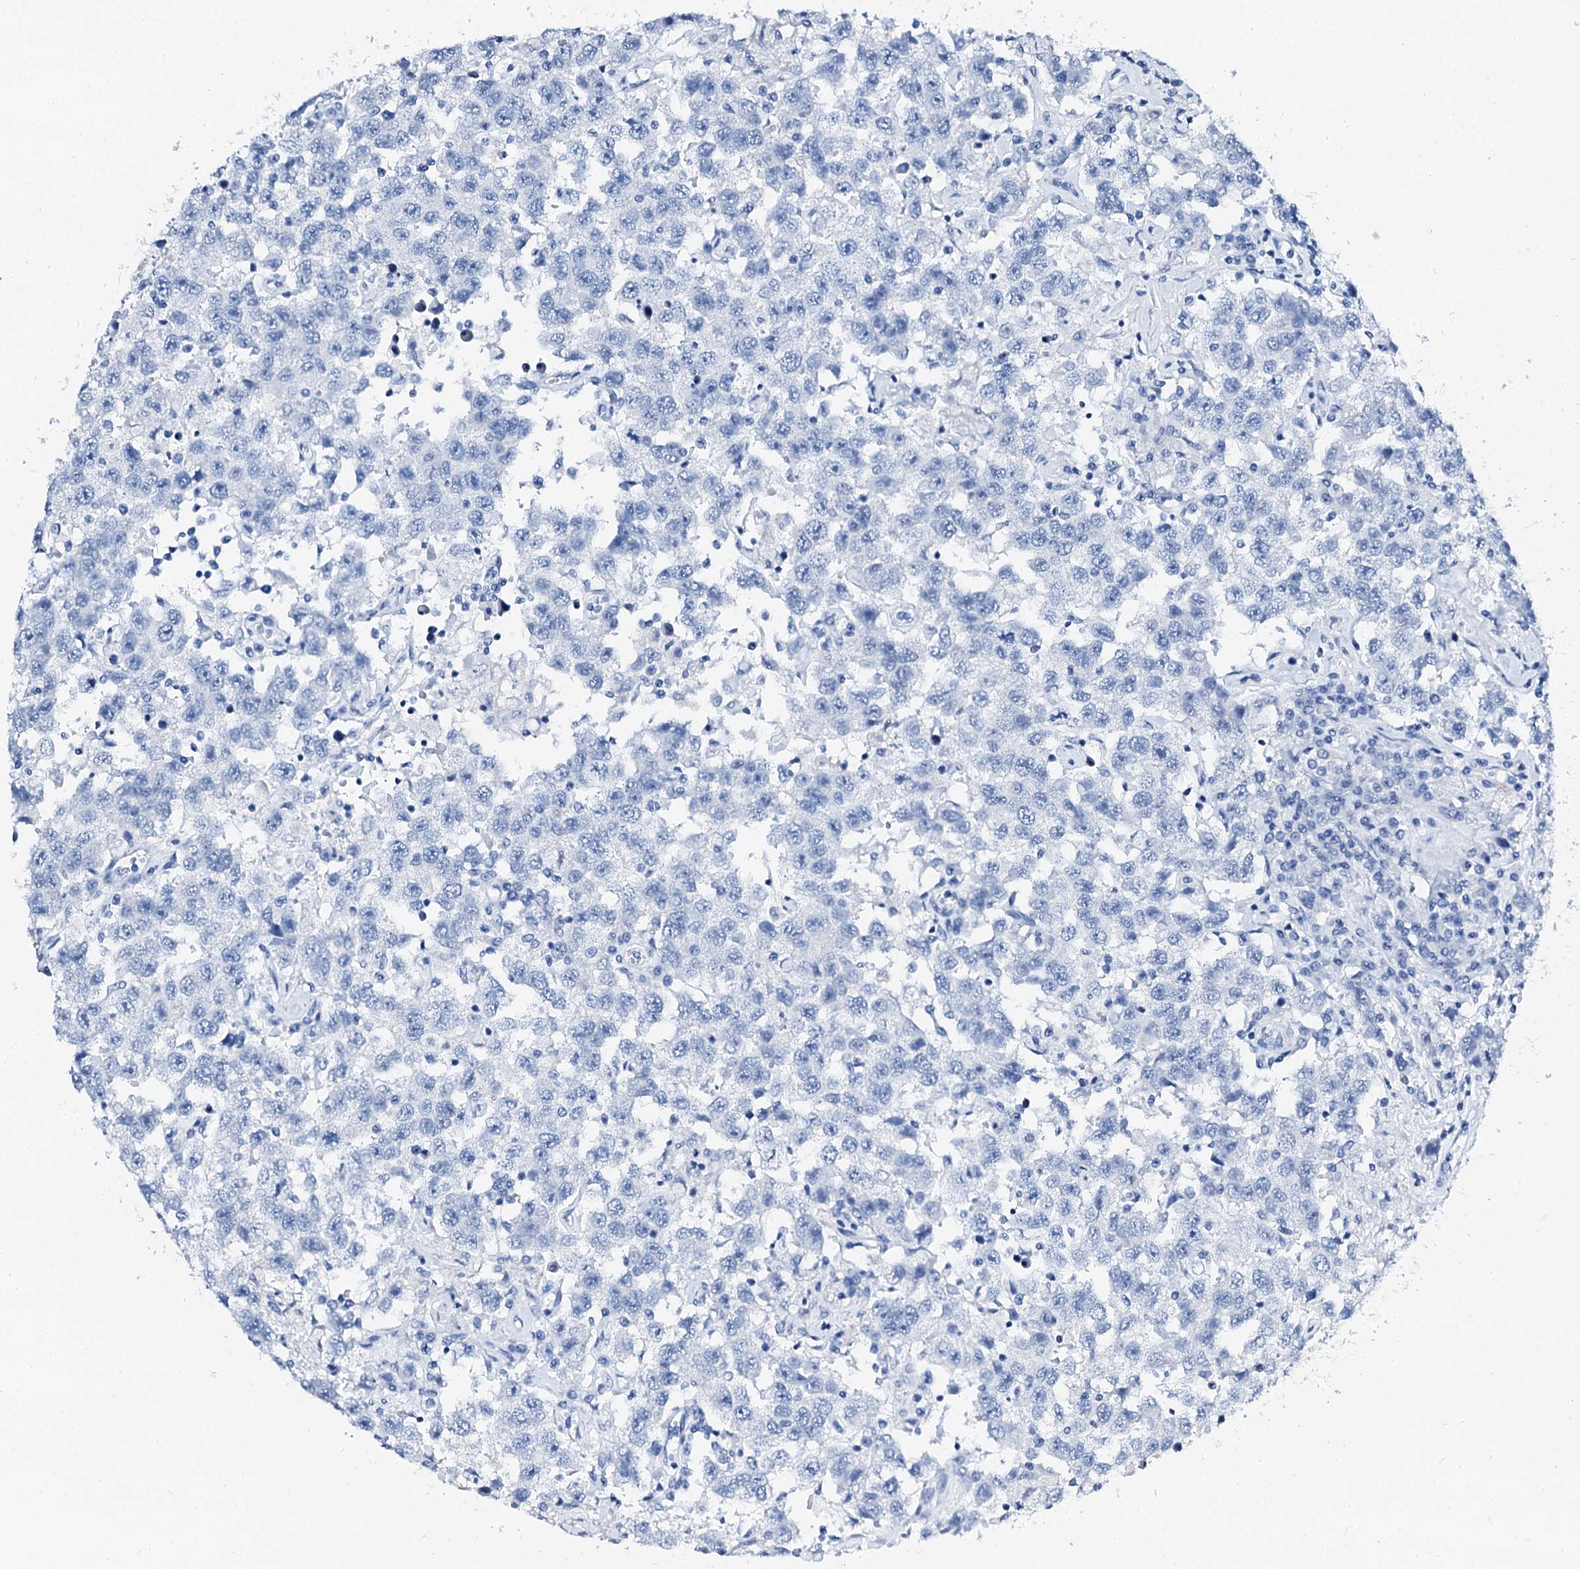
{"staining": {"intensity": "negative", "quantity": "none", "location": "none"}, "tissue": "testis cancer", "cell_type": "Tumor cells", "image_type": "cancer", "snomed": [{"axis": "morphology", "description": "Seminoma, NOS"}, {"axis": "topography", "description": "Testis"}], "caption": "Testis cancer stained for a protein using immunohistochemistry shows no staining tumor cells.", "gene": "PTH", "patient": {"sex": "male", "age": 41}}